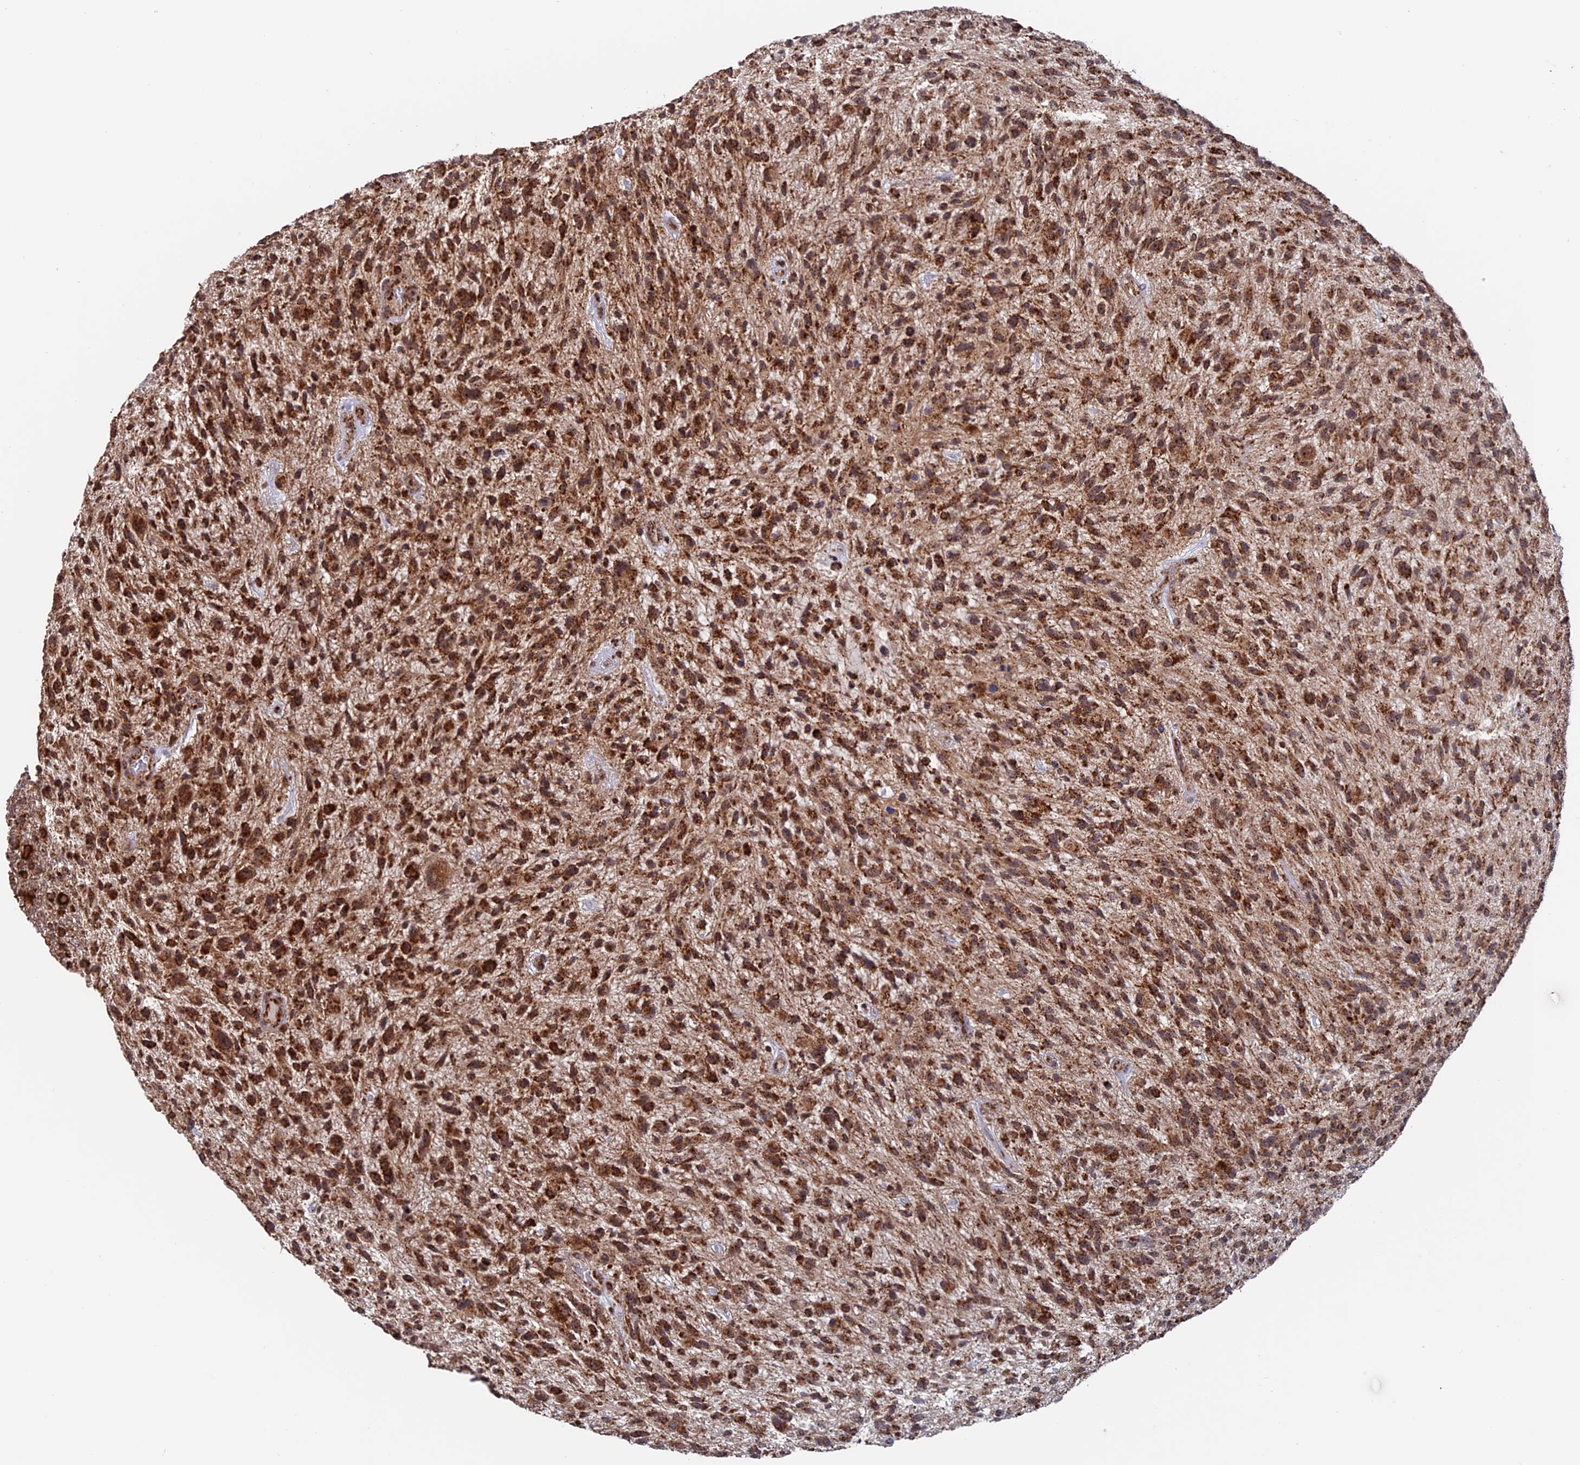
{"staining": {"intensity": "strong", "quantity": ">75%", "location": "cytoplasmic/membranous"}, "tissue": "glioma", "cell_type": "Tumor cells", "image_type": "cancer", "snomed": [{"axis": "morphology", "description": "Glioma, malignant, High grade"}, {"axis": "topography", "description": "Brain"}], "caption": "A histopathology image of glioma stained for a protein demonstrates strong cytoplasmic/membranous brown staining in tumor cells. (IHC, brightfield microscopy, high magnification).", "gene": "DTYMK", "patient": {"sex": "male", "age": 47}}